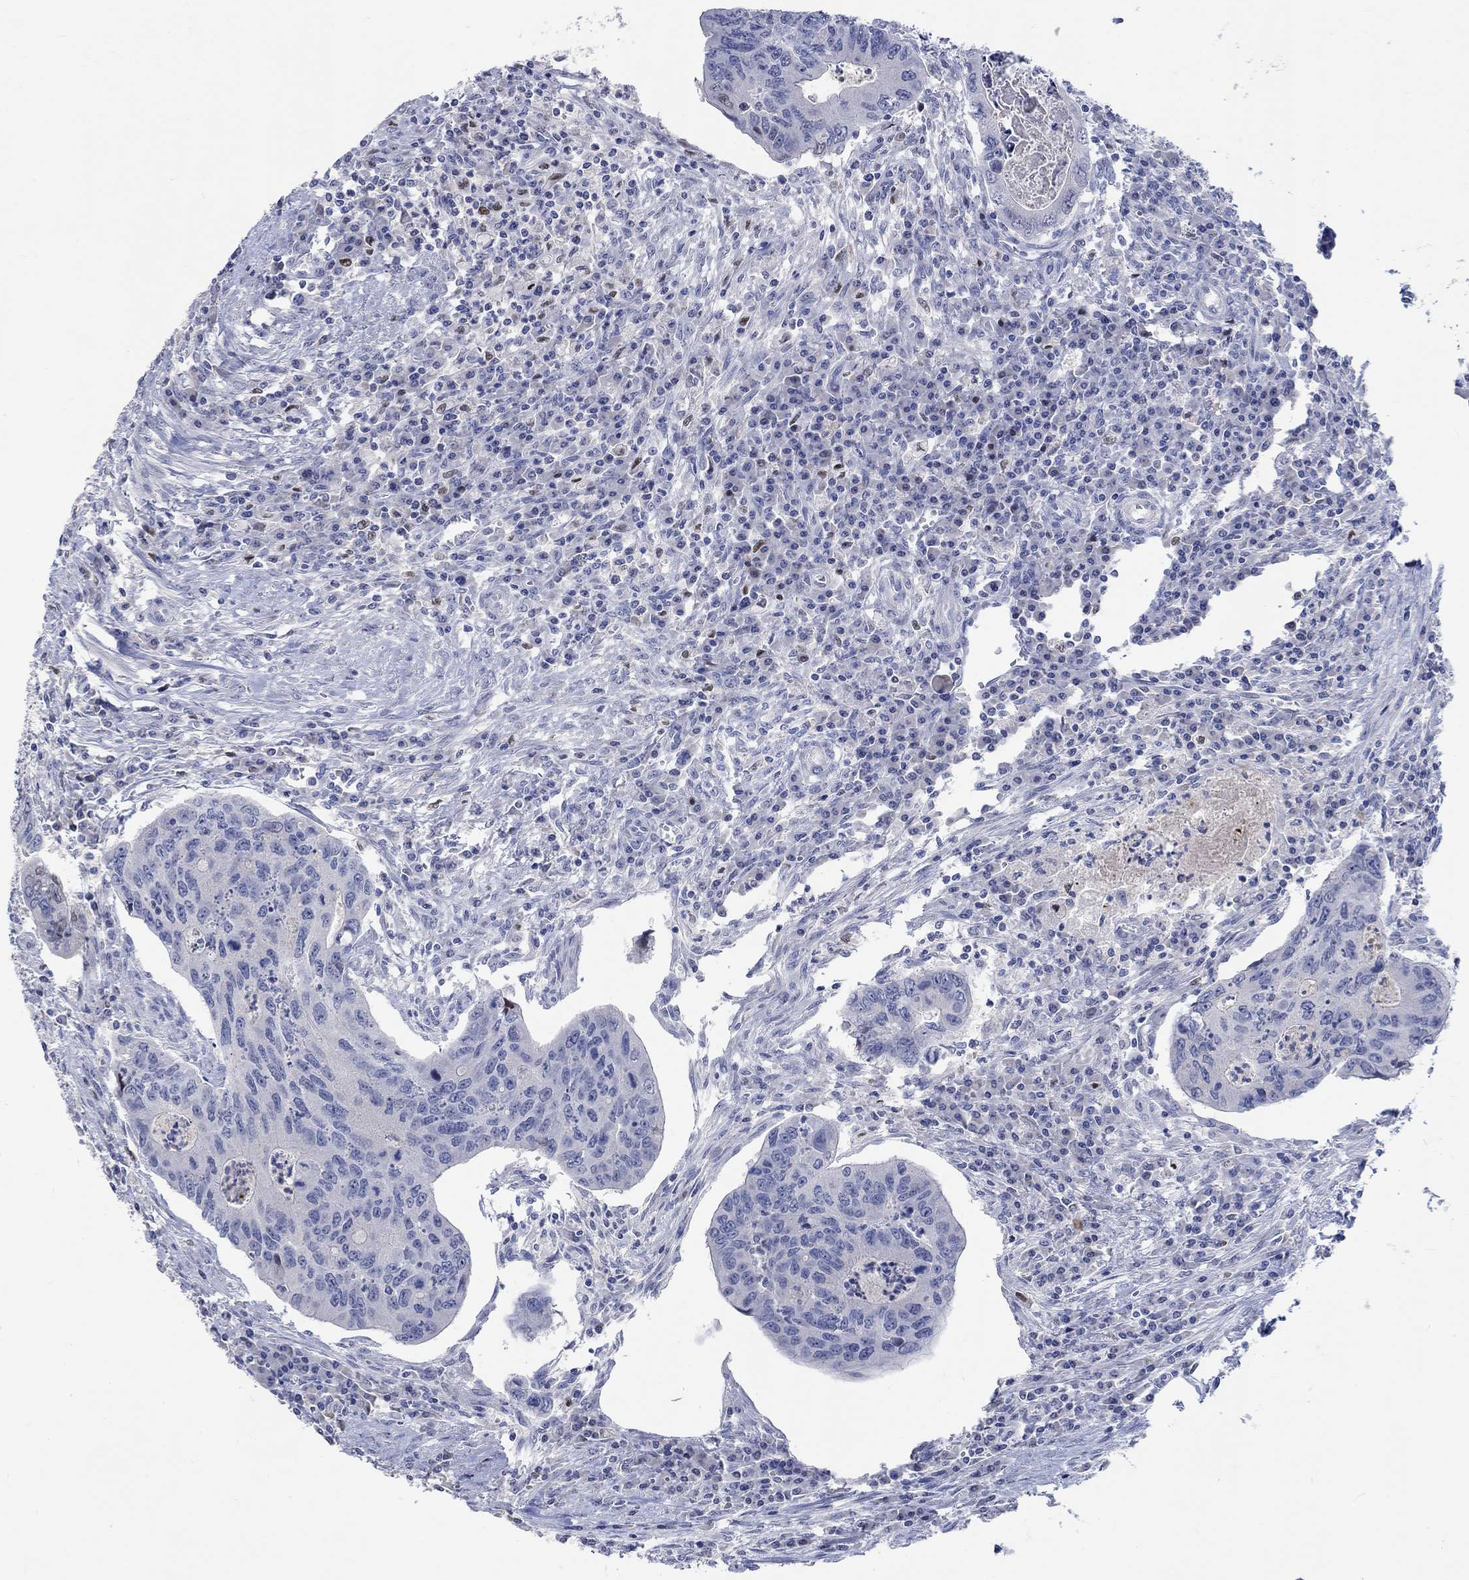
{"staining": {"intensity": "negative", "quantity": "none", "location": "none"}, "tissue": "colorectal cancer", "cell_type": "Tumor cells", "image_type": "cancer", "snomed": [{"axis": "morphology", "description": "Adenocarcinoma, NOS"}, {"axis": "topography", "description": "Colon"}], "caption": "IHC of colorectal adenocarcinoma shows no positivity in tumor cells.", "gene": "DLK1", "patient": {"sex": "male", "age": 53}}